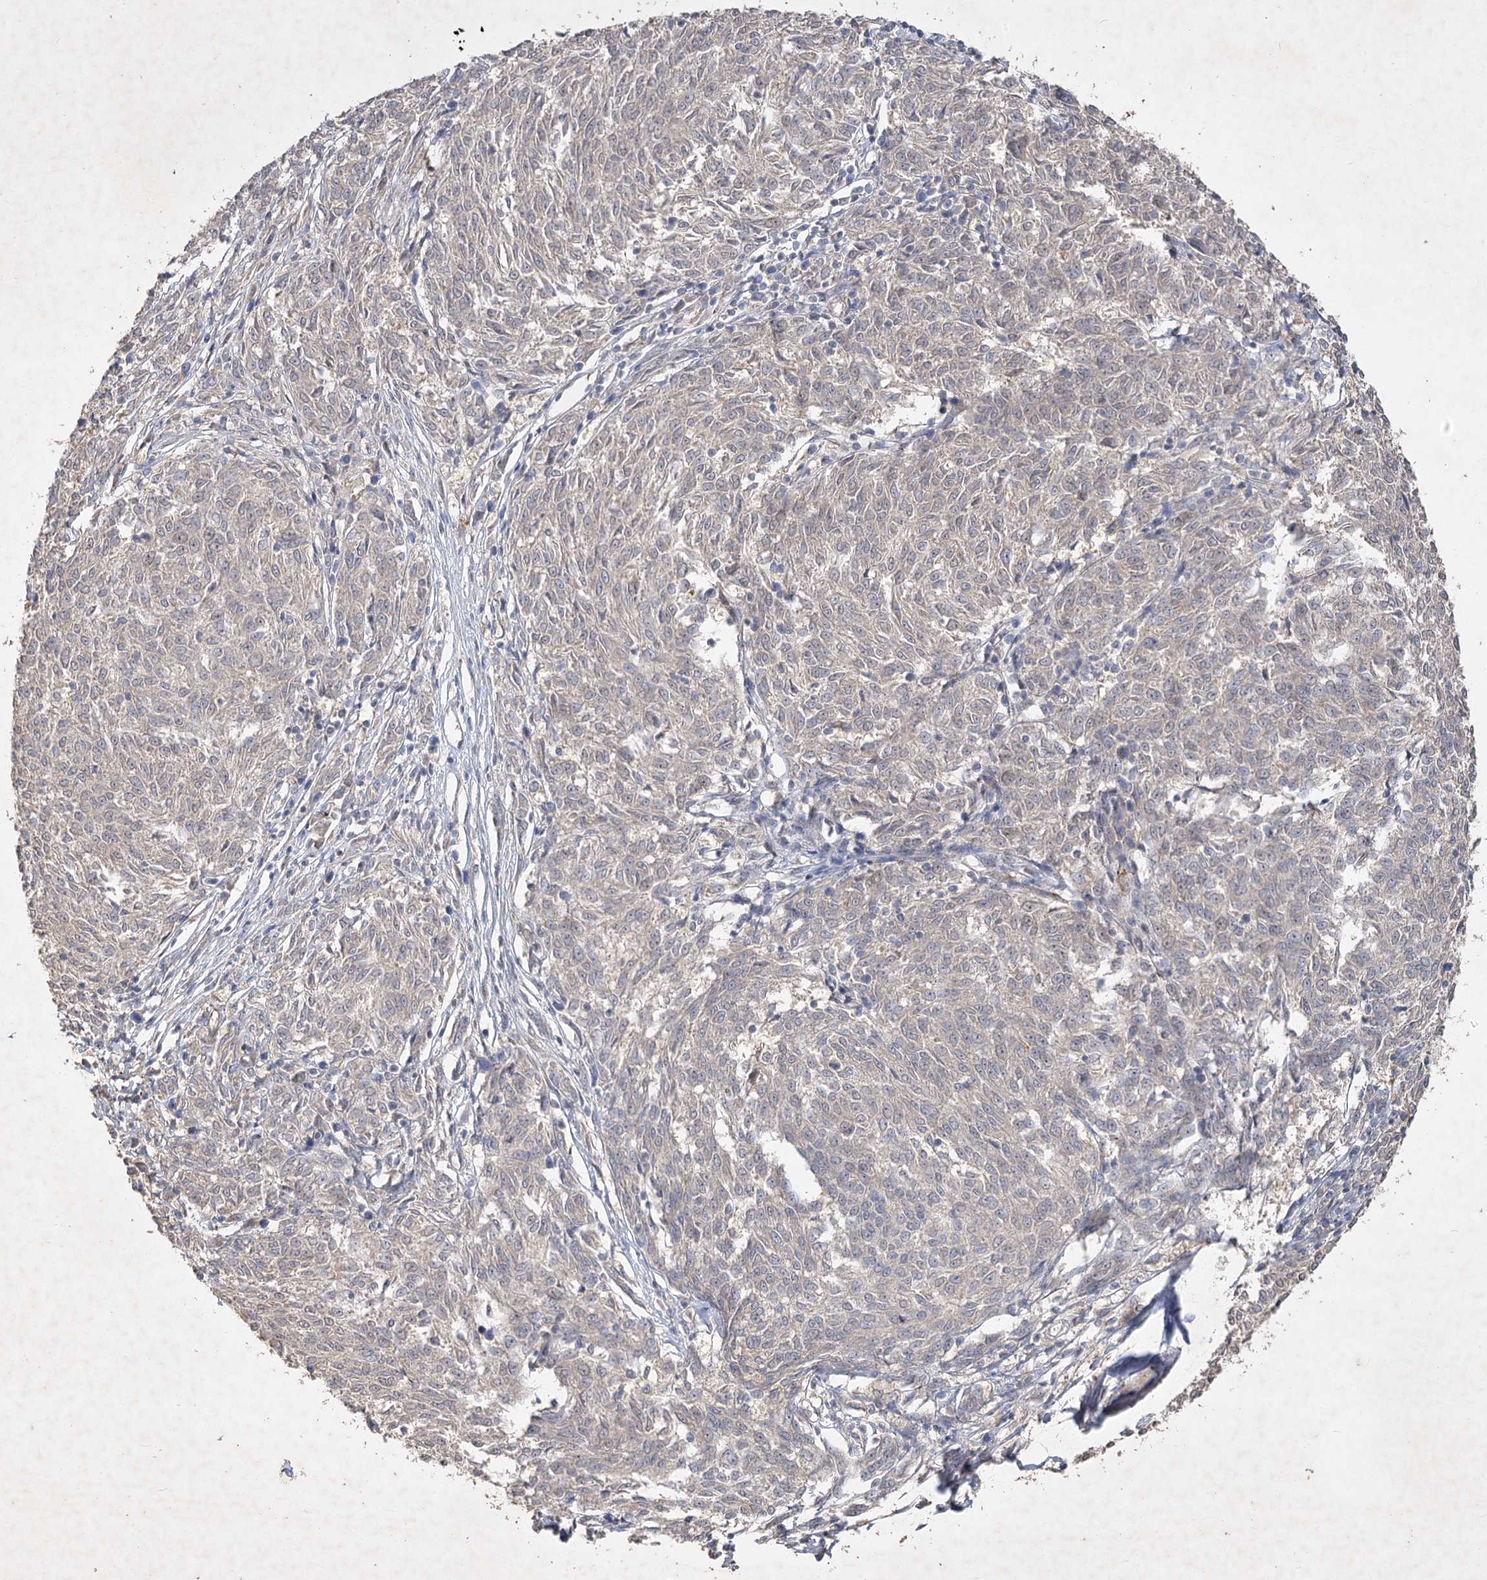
{"staining": {"intensity": "negative", "quantity": "none", "location": "none"}, "tissue": "melanoma", "cell_type": "Tumor cells", "image_type": "cancer", "snomed": [{"axis": "morphology", "description": "Malignant melanoma, NOS"}, {"axis": "topography", "description": "Skin"}], "caption": "The image shows no significant staining in tumor cells of malignant melanoma.", "gene": "IRAK1BP1", "patient": {"sex": "female", "age": 72}}